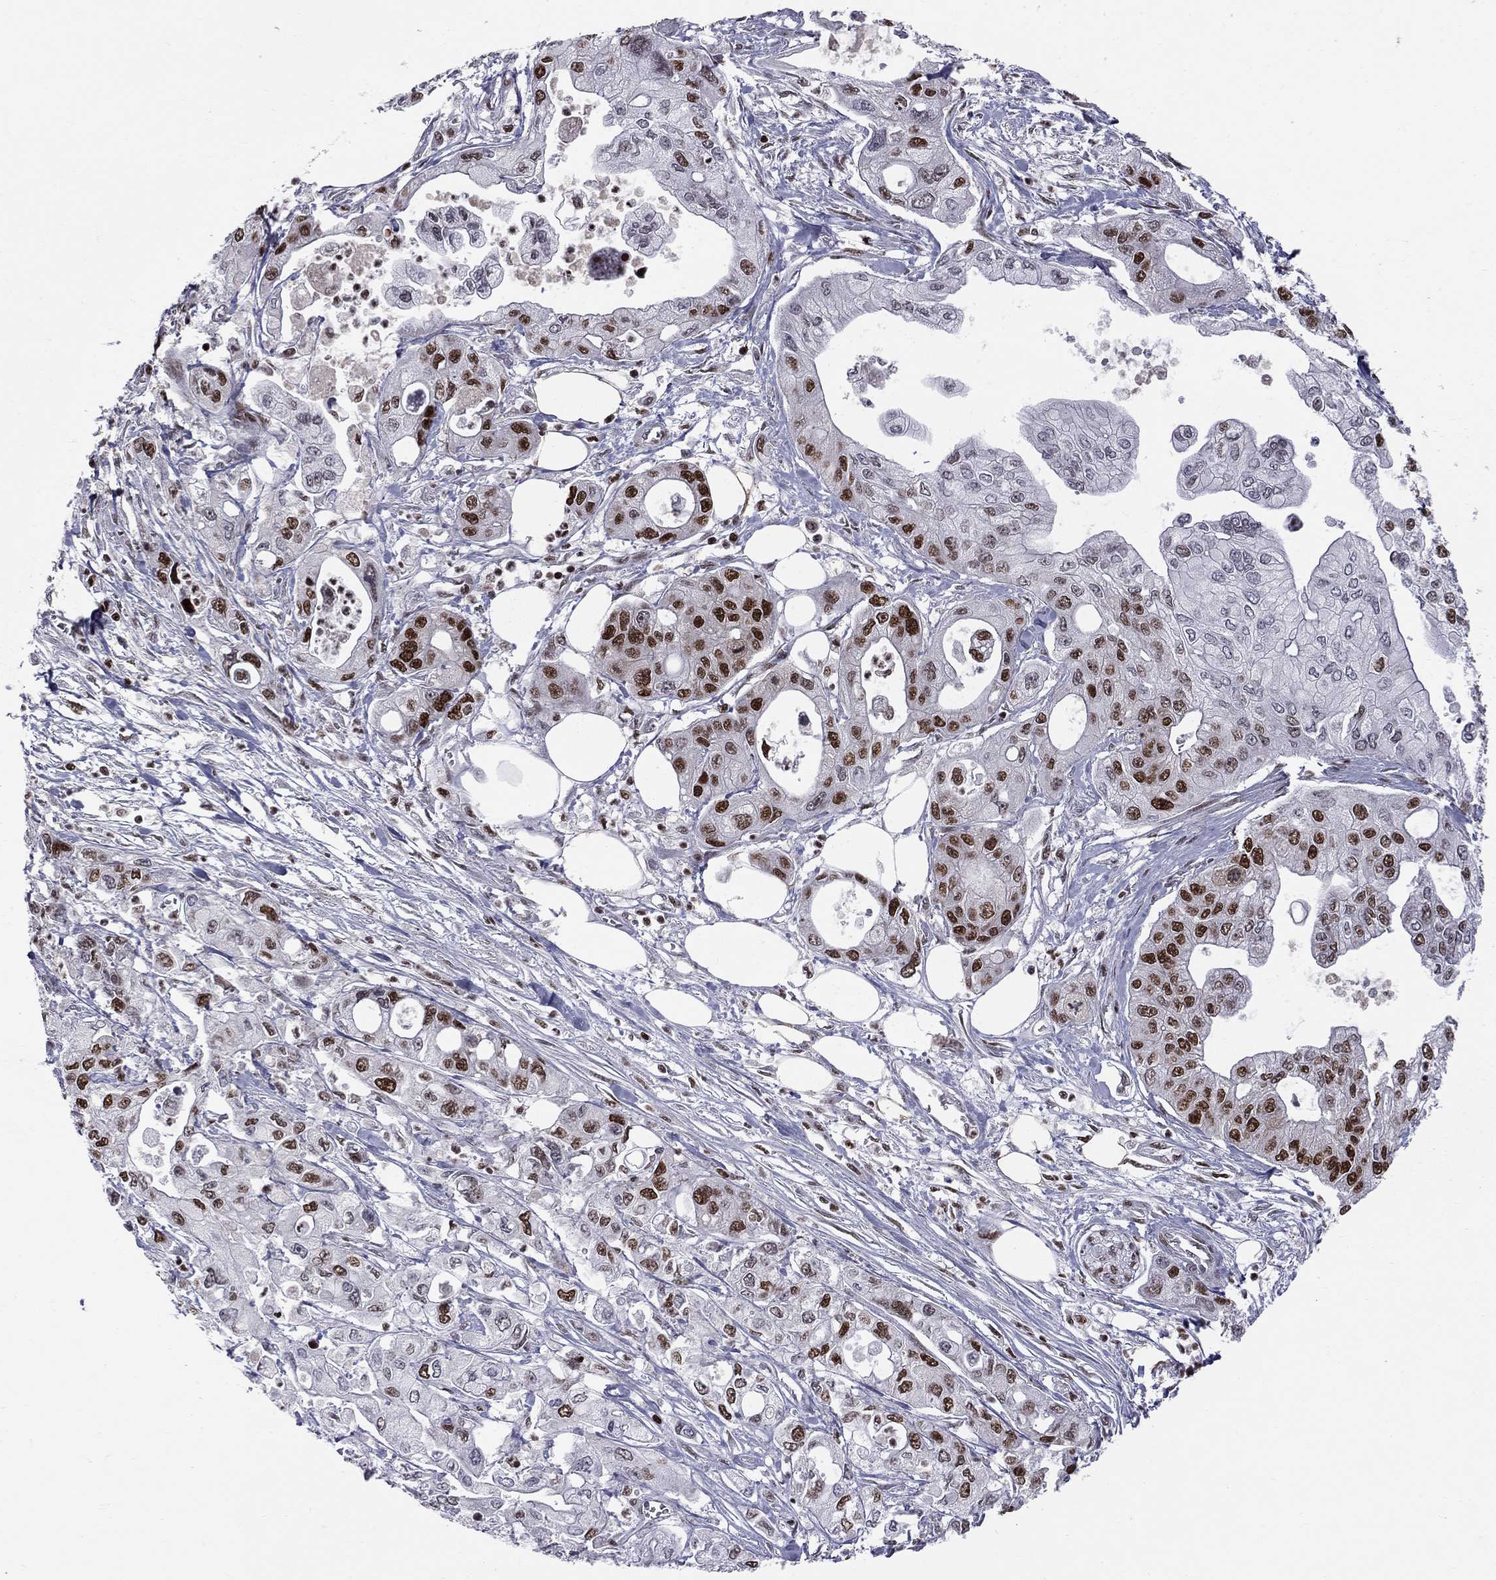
{"staining": {"intensity": "strong", "quantity": ">75%", "location": "nuclear"}, "tissue": "pancreatic cancer", "cell_type": "Tumor cells", "image_type": "cancer", "snomed": [{"axis": "morphology", "description": "Adenocarcinoma, NOS"}, {"axis": "topography", "description": "Pancreas"}], "caption": "Immunohistochemical staining of pancreatic adenocarcinoma reveals high levels of strong nuclear protein positivity in about >75% of tumor cells.", "gene": "RNASEH2C", "patient": {"sex": "male", "age": 70}}